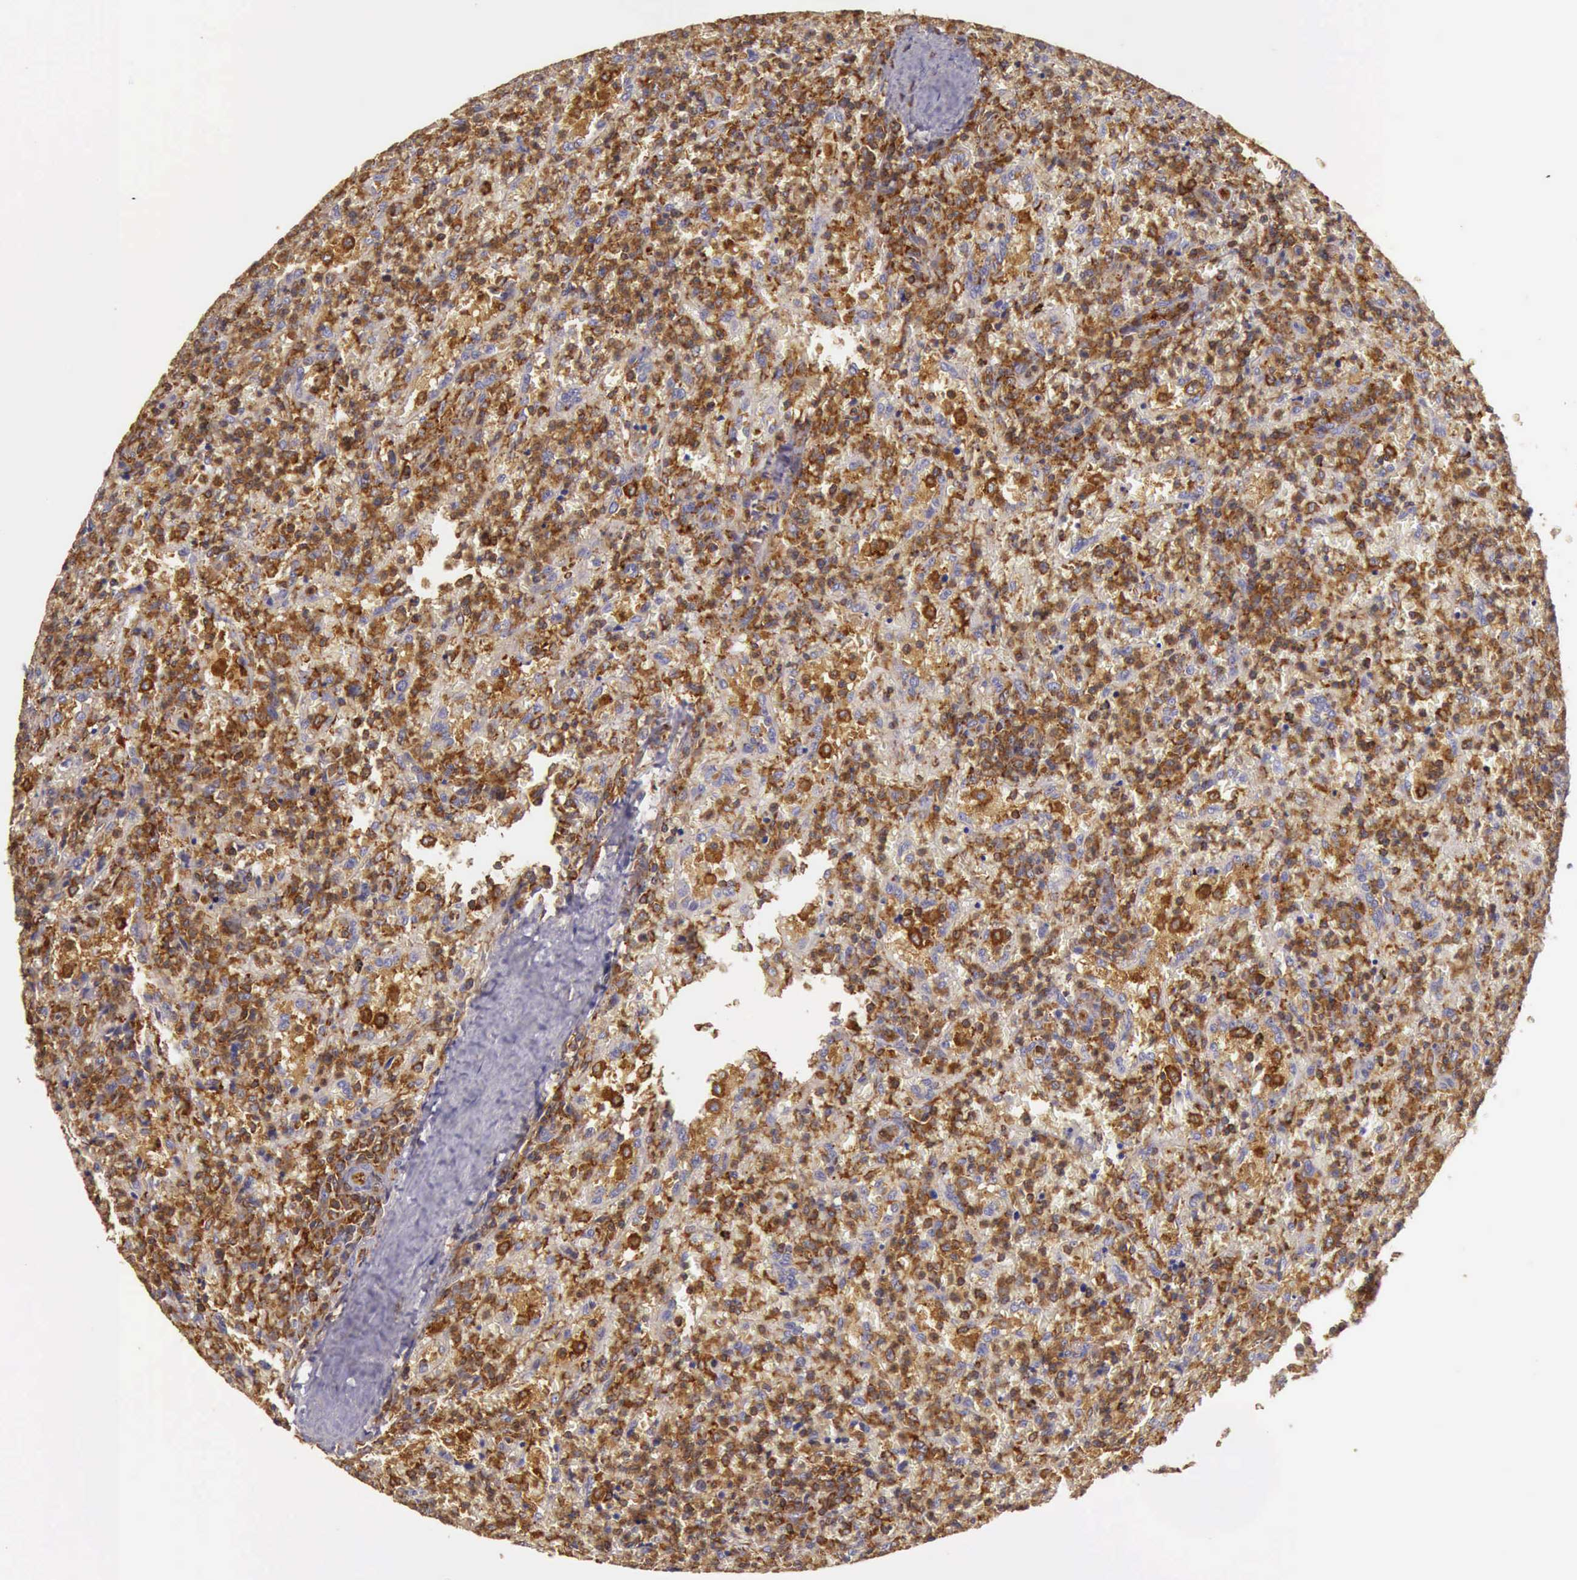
{"staining": {"intensity": "strong", "quantity": ">75%", "location": "cytoplasmic/membranous"}, "tissue": "lymphoma", "cell_type": "Tumor cells", "image_type": "cancer", "snomed": [{"axis": "morphology", "description": "Malignant lymphoma, non-Hodgkin's type, High grade"}, {"axis": "topography", "description": "Spleen"}, {"axis": "topography", "description": "Lymph node"}], "caption": "Human high-grade malignant lymphoma, non-Hodgkin's type stained for a protein (brown) displays strong cytoplasmic/membranous positive expression in approximately >75% of tumor cells.", "gene": "ARHGAP4", "patient": {"sex": "female", "age": 70}}